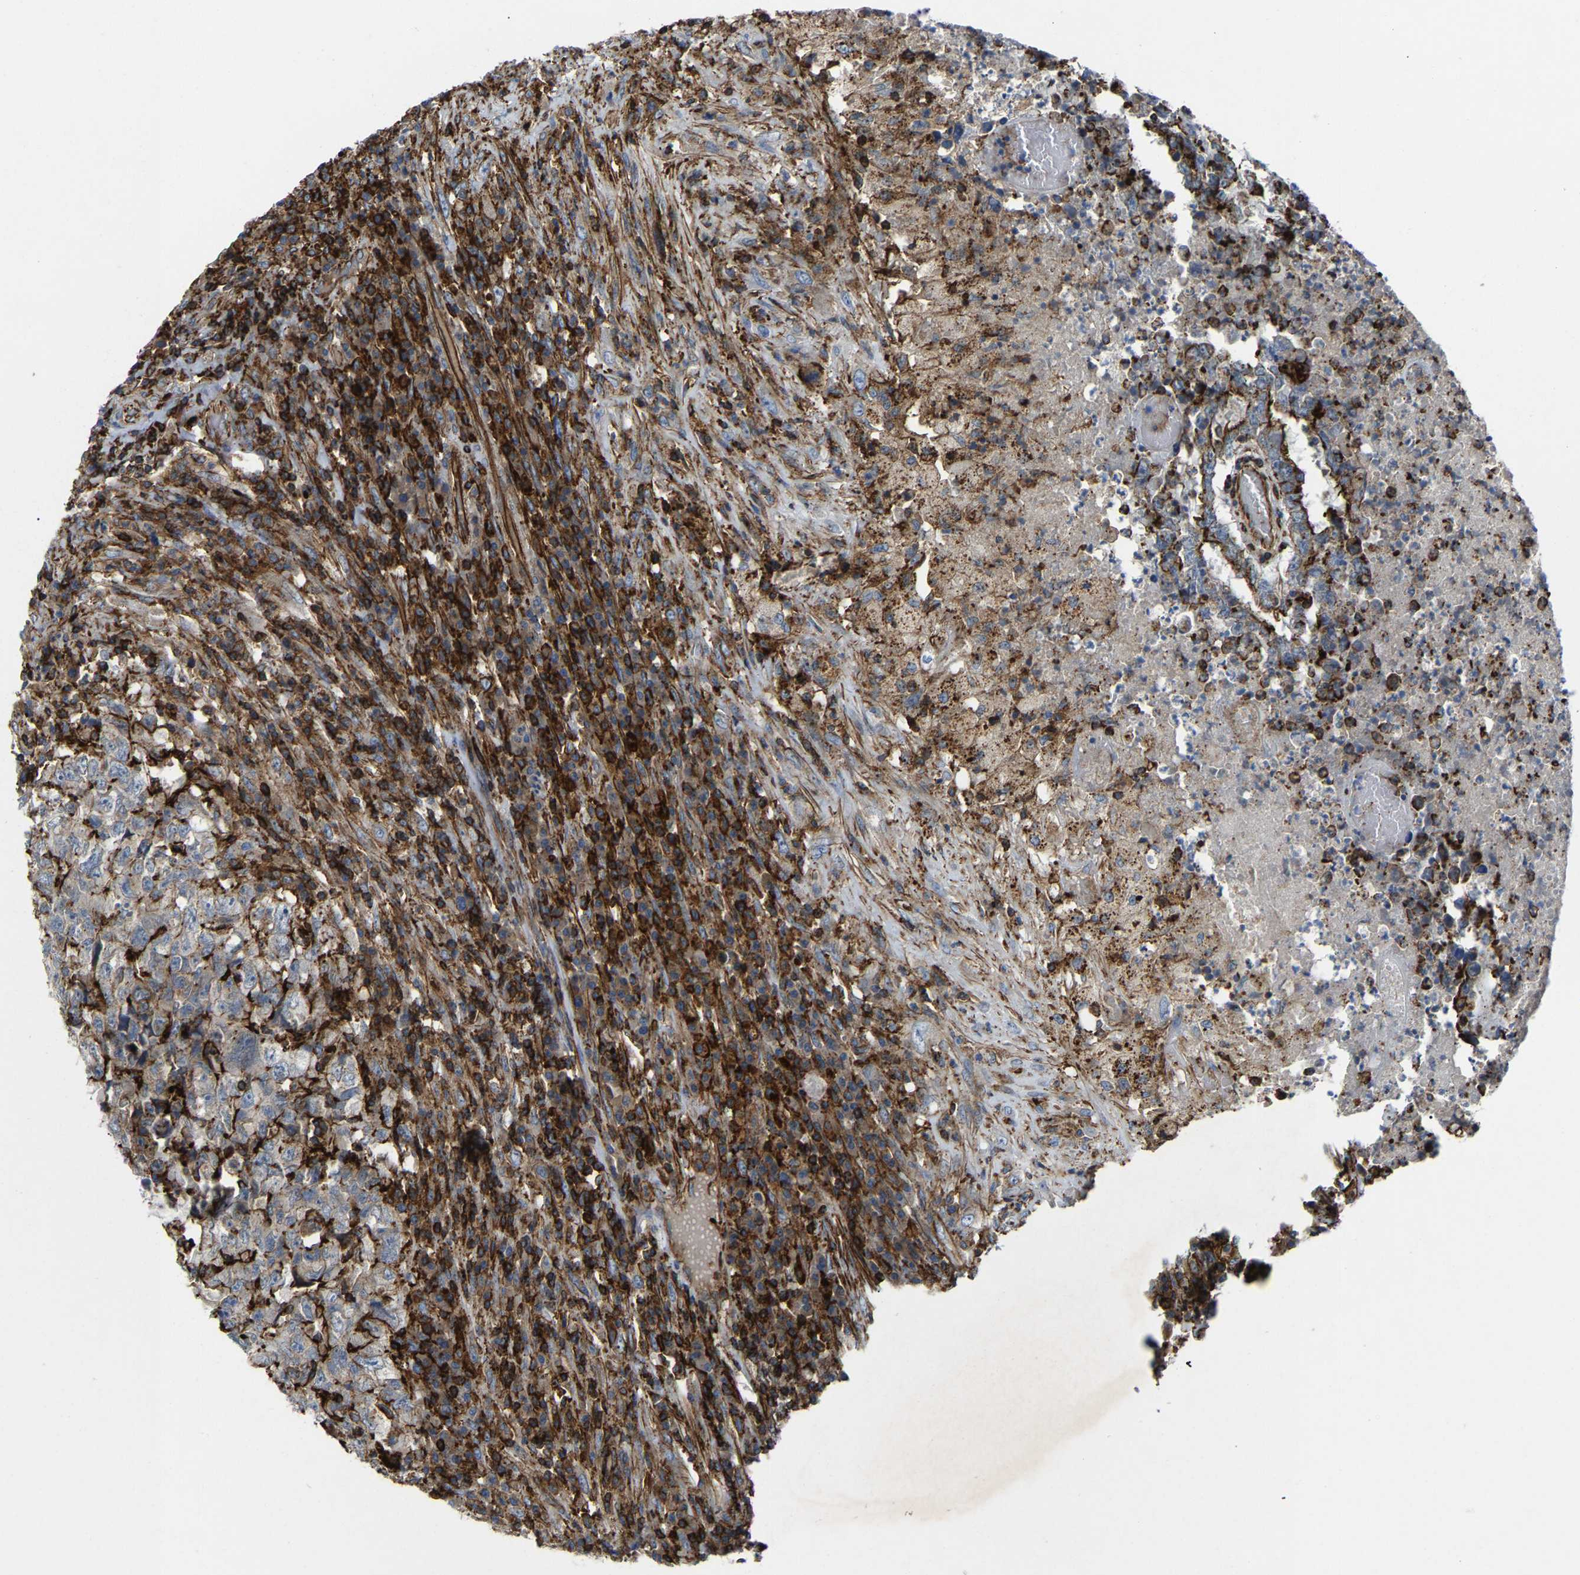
{"staining": {"intensity": "moderate", "quantity": ">75%", "location": "cytoplasmic/membranous"}, "tissue": "testis cancer", "cell_type": "Tumor cells", "image_type": "cancer", "snomed": [{"axis": "morphology", "description": "Necrosis, NOS"}, {"axis": "morphology", "description": "Carcinoma, Embryonal, NOS"}, {"axis": "topography", "description": "Testis"}], "caption": "A medium amount of moderate cytoplasmic/membranous positivity is identified in about >75% of tumor cells in testis cancer tissue. The protein of interest is shown in brown color, while the nuclei are stained blue.", "gene": "AGPAT2", "patient": {"sex": "male", "age": 19}}